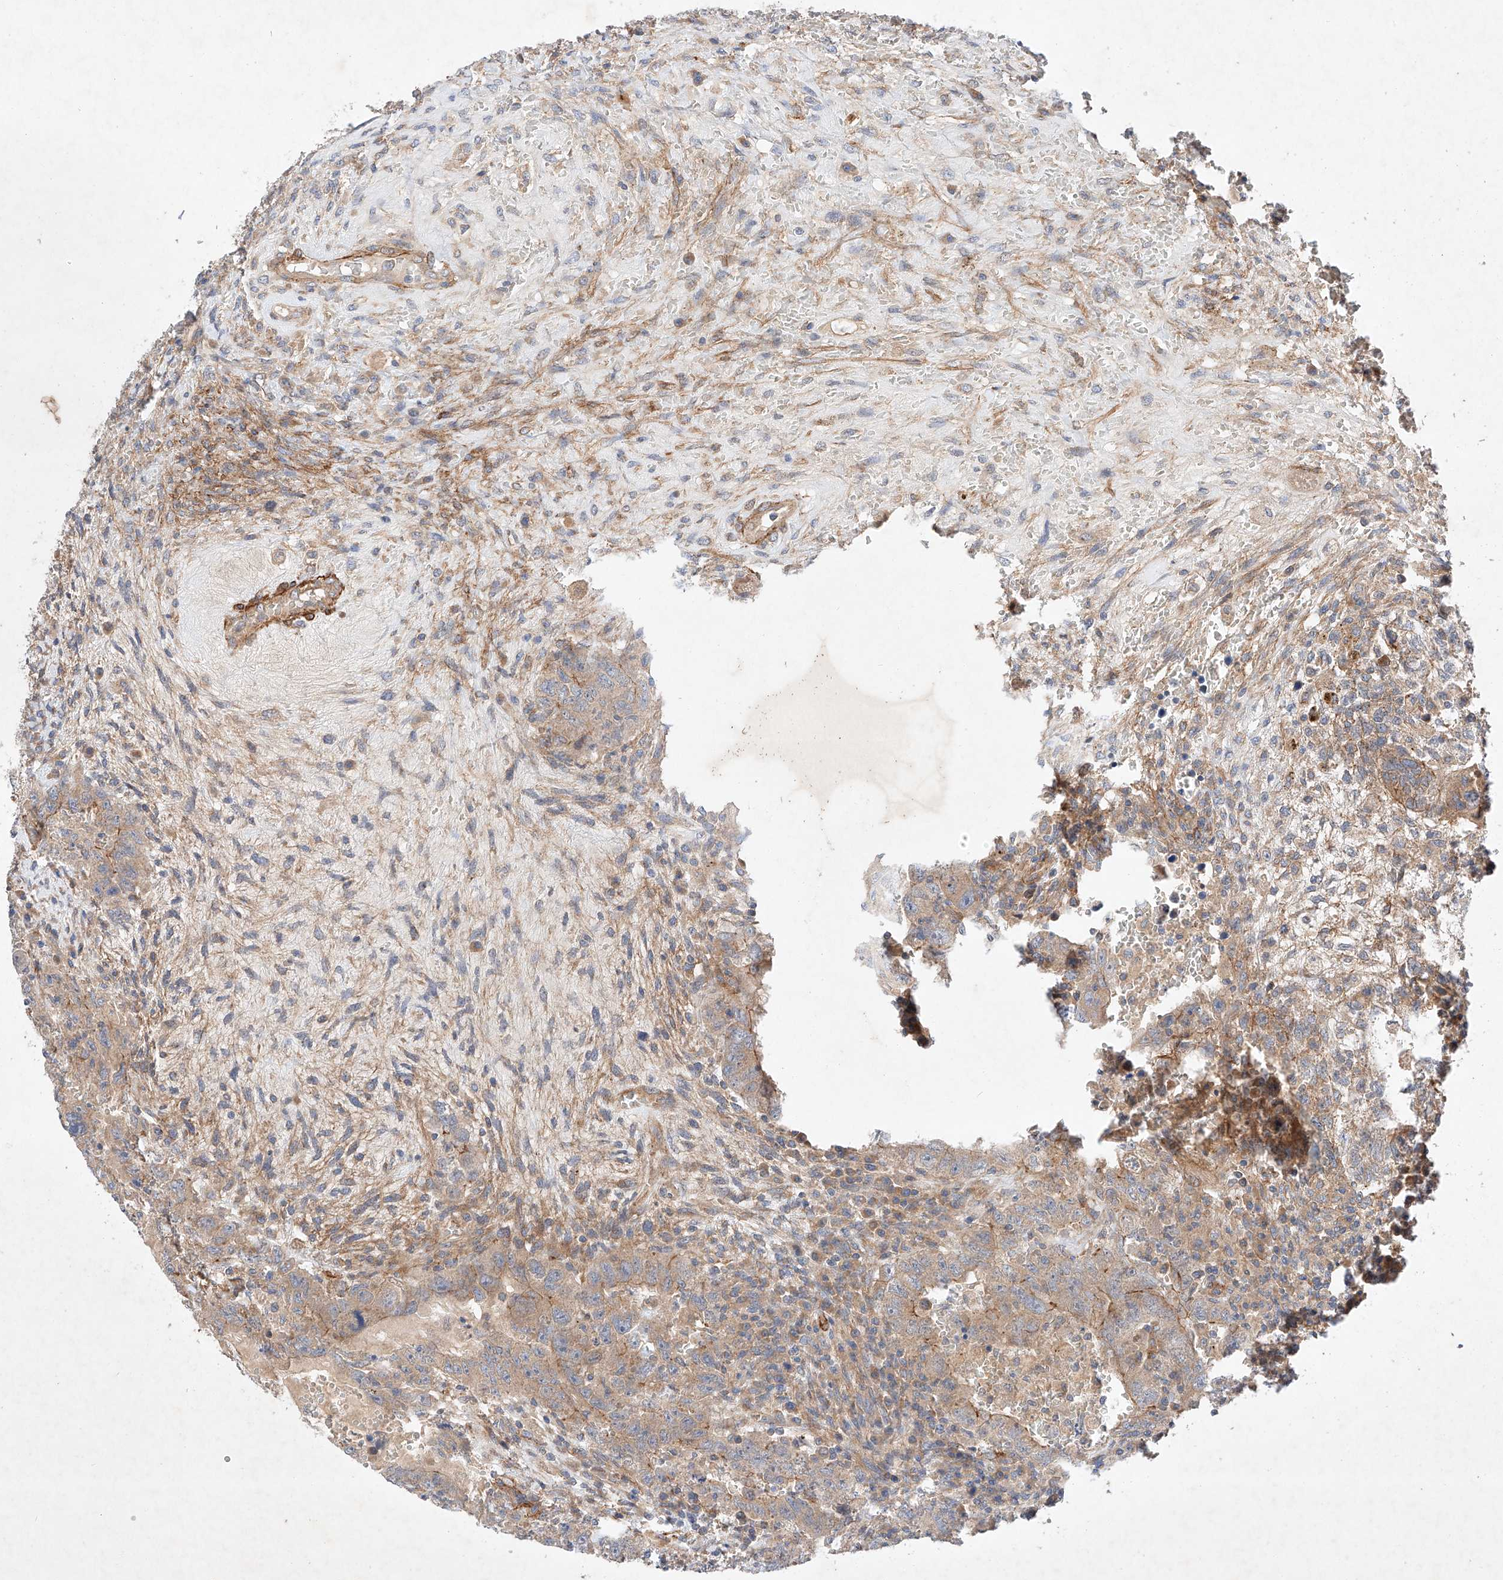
{"staining": {"intensity": "moderate", "quantity": "25%-75%", "location": "cytoplasmic/membranous"}, "tissue": "testis cancer", "cell_type": "Tumor cells", "image_type": "cancer", "snomed": [{"axis": "morphology", "description": "Carcinoma, Embryonal, NOS"}, {"axis": "topography", "description": "Testis"}], "caption": "There is medium levels of moderate cytoplasmic/membranous staining in tumor cells of testis cancer, as demonstrated by immunohistochemical staining (brown color).", "gene": "RAB23", "patient": {"sex": "male", "age": 26}}